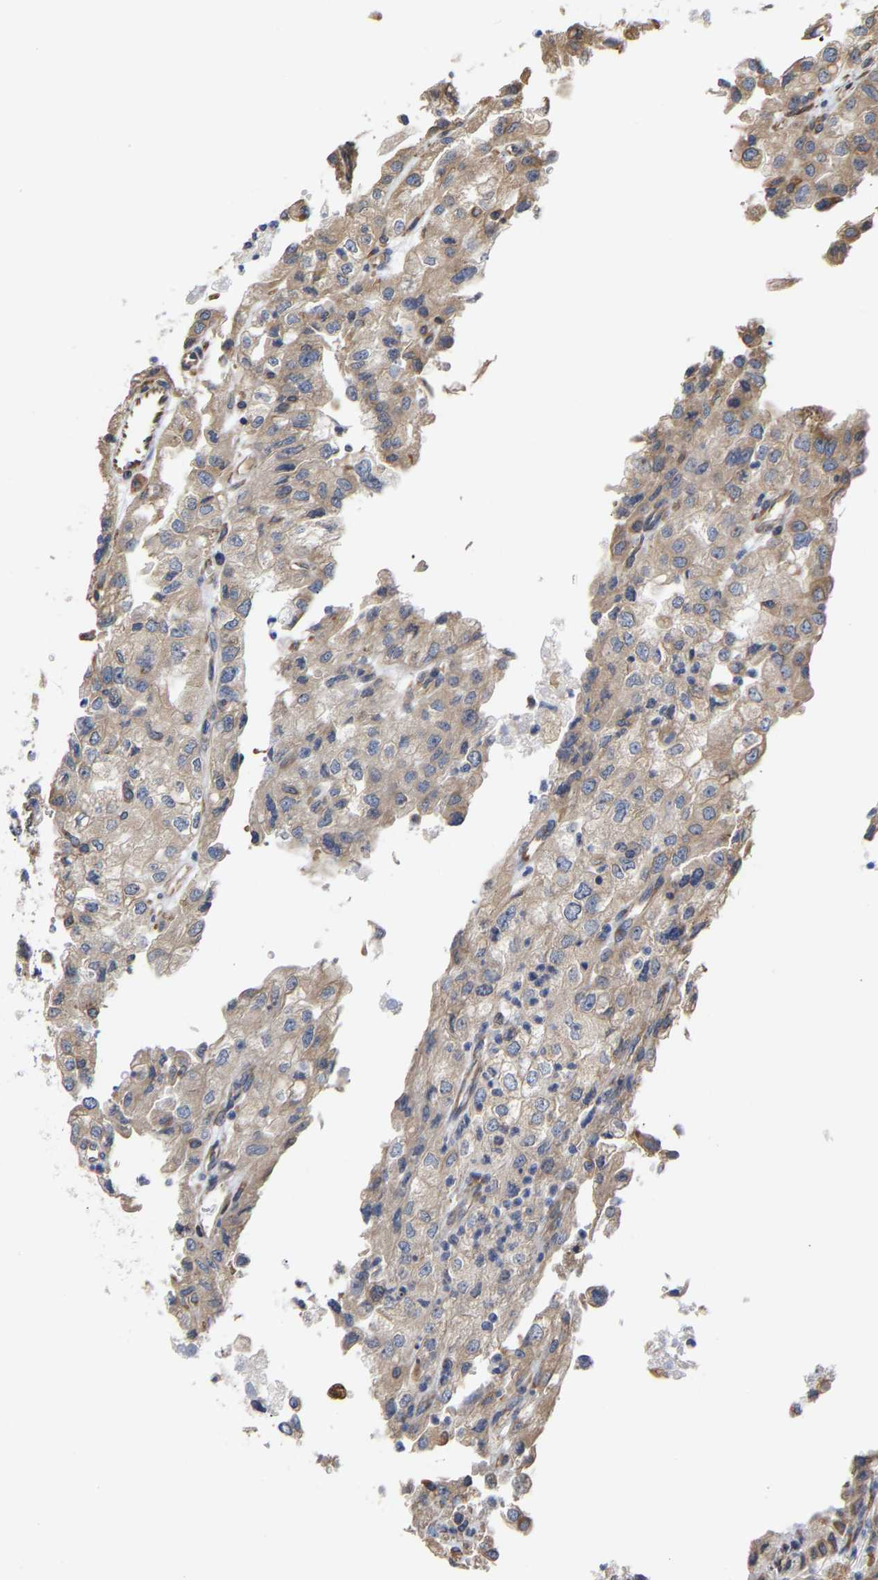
{"staining": {"intensity": "weak", "quantity": "<25%", "location": "cytoplasmic/membranous"}, "tissue": "renal cancer", "cell_type": "Tumor cells", "image_type": "cancer", "snomed": [{"axis": "morphology", "description": "Adenocarcinoma, NOS"}, {"axis": "topography", "description": "Kidney"}], "caption": "Renal adenocarcinoma stained for a protein using immunohistochemistry (IHC) displays no staining tumor cells.", "gene": "ARAP1", "patient": {"sex": "female", "age": 54}}